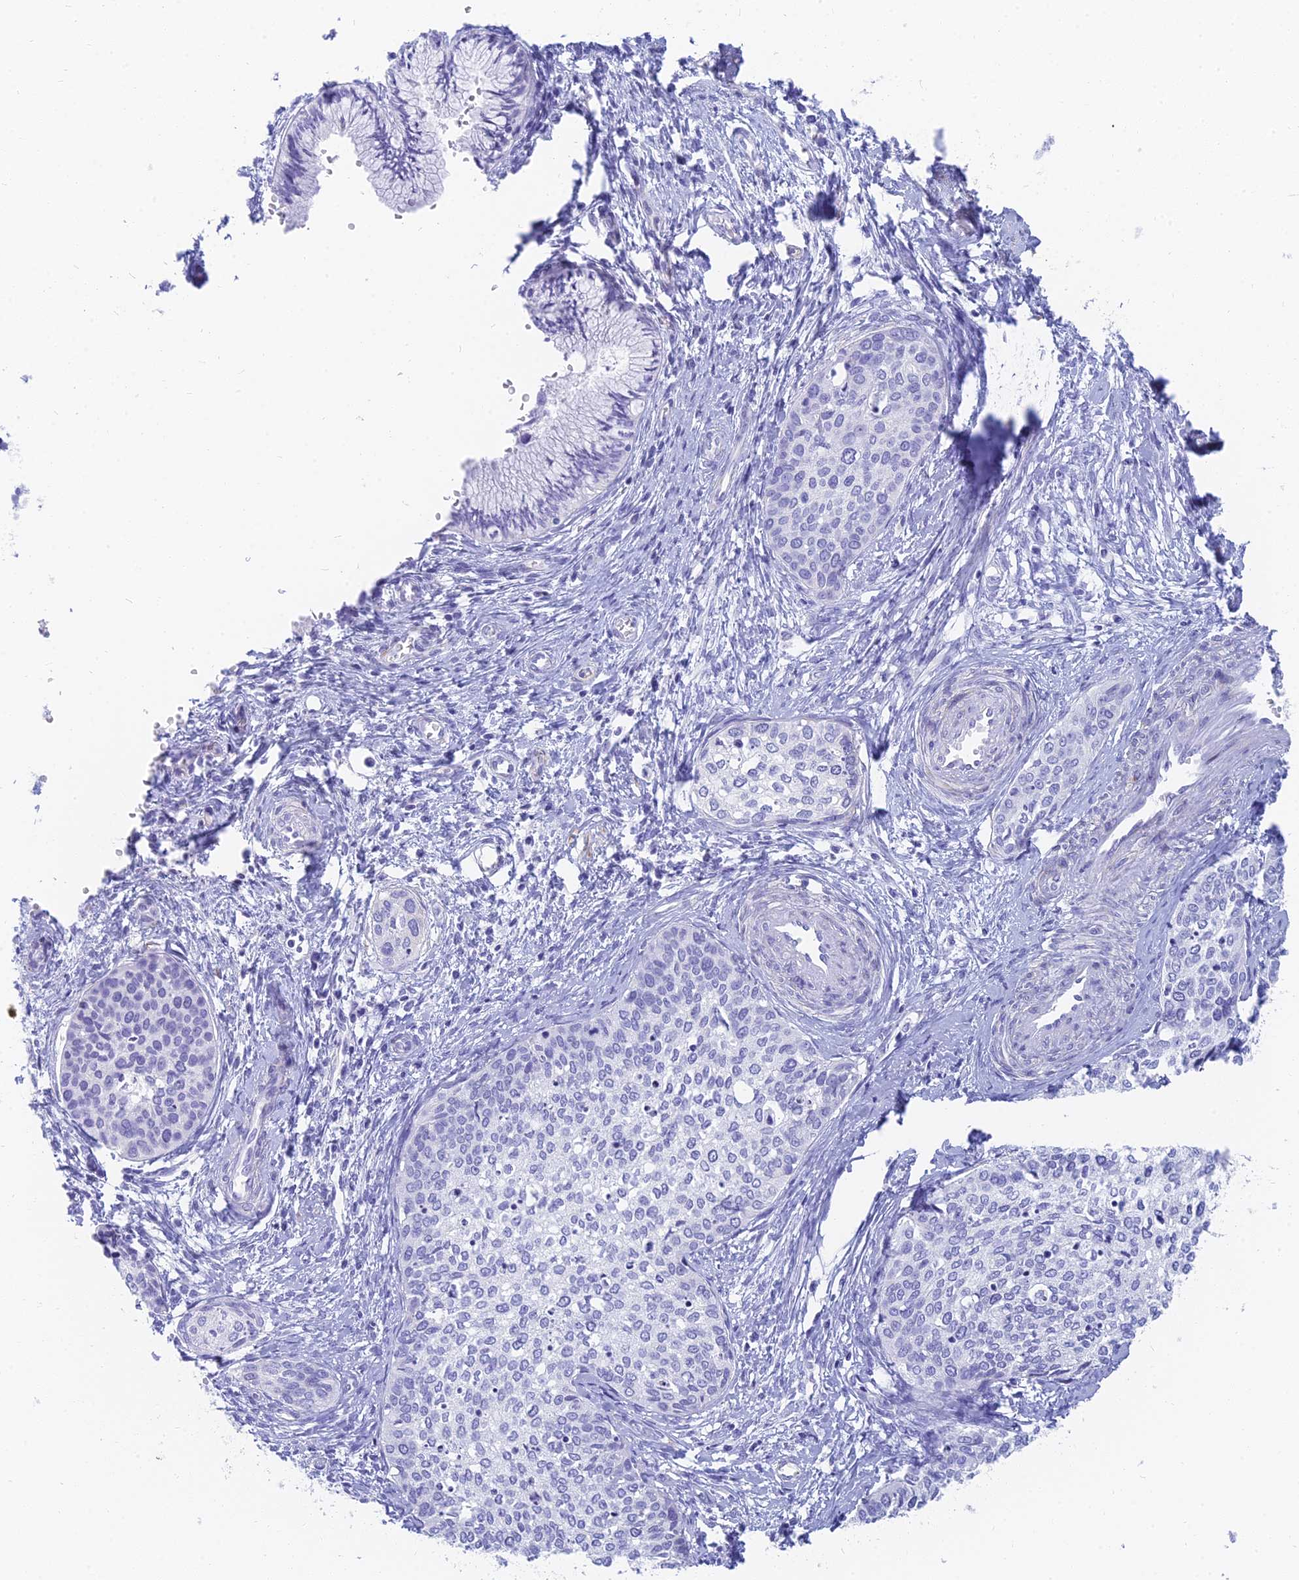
{"staining": {"intensity": "negative", "quantity": "none", "location": "none"}, "tissue": "cervical cancer", "cell_type": "Tumor cells", "image_type": "cancer", "snomed": [{"axis": "morphology", "description": "Squamous cell carcinoma, NOS"}, {"axis": "topography", "description": "Cervix"}], "caption": "A photomicrograph of cervical cancer stained for a protein demonstrates no brown staining in tumor cells.", "gene": "SLC36A2", "patient": {"sex": "female", "age": 37}}